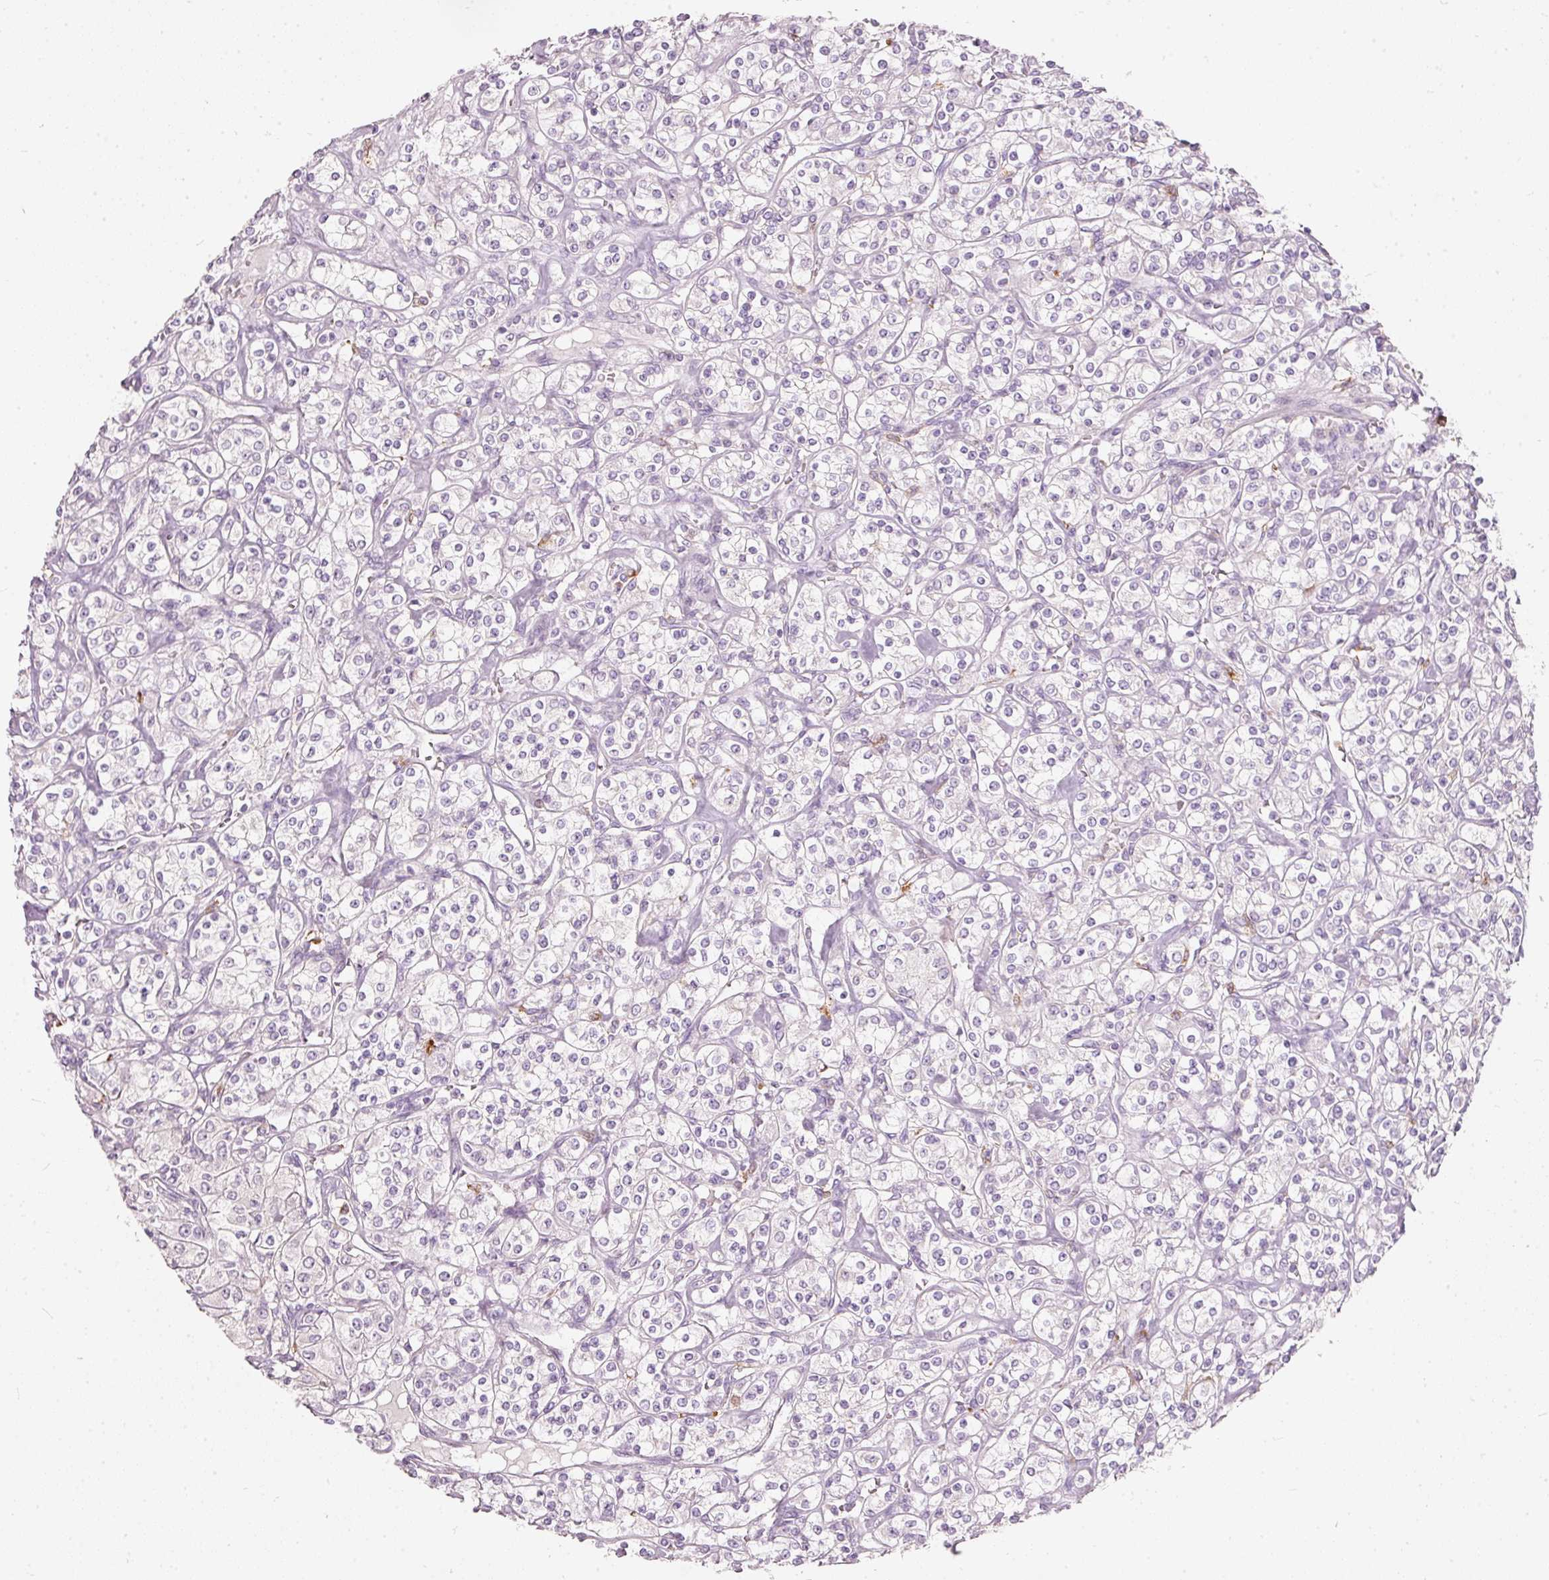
{"staining": {"intensity": "negative", "quantity": "none", "location": "none"}, "tissue": "renal cancer", "cell_type": "Tumor cells", "image_type": "cancer", "snomed": [{"axis": "morphology", "description": "Adenocarcinoma, NOS"}, {"axis": "topography", "description": "Kidney"}], "caption": "Tumor cells are negative for brown protein staining in renal cancer.", "gene": "MTHFD2", "patient": {"sex": "male", "age": 77}}